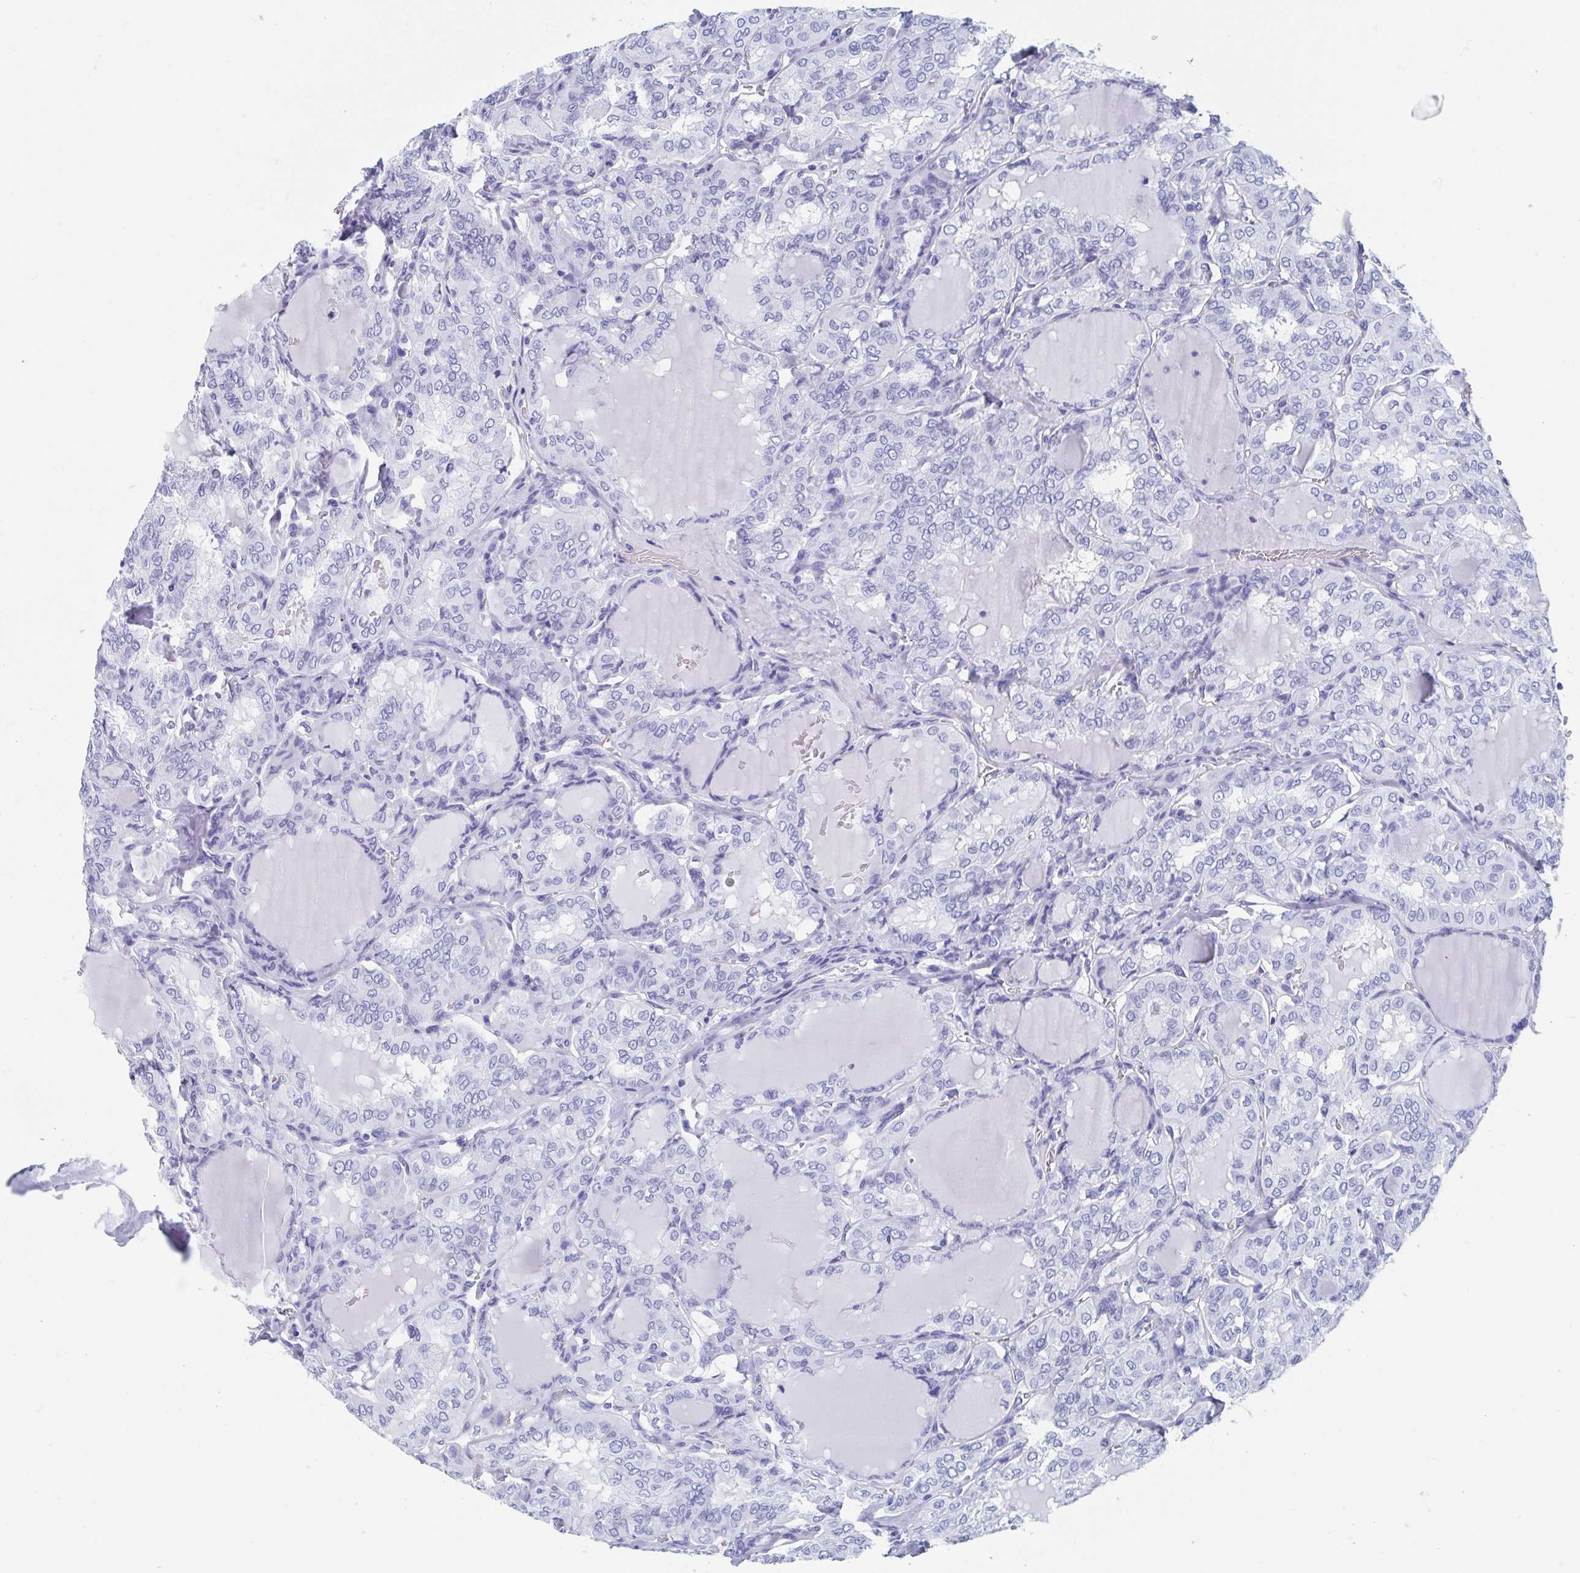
{"staining": {"intensity": "negative", "quantity": "none", "location": "none"}, "tissue": "thyroid cancer", "cell_type": "Tumor cells", "image_type": "cancer", "snomed": [{"axis": "morphology", "description": "Papillary adenocarcinoma, NOS"}, {"axis": "topography", "description": "Thyroid gland"}], "caption": "The image shows no significant expression in tumor cells of thyroid papillary adenocarcinoma.", "gene": "HDGFL1", "patient": {"sex": "male", "age": 20}}